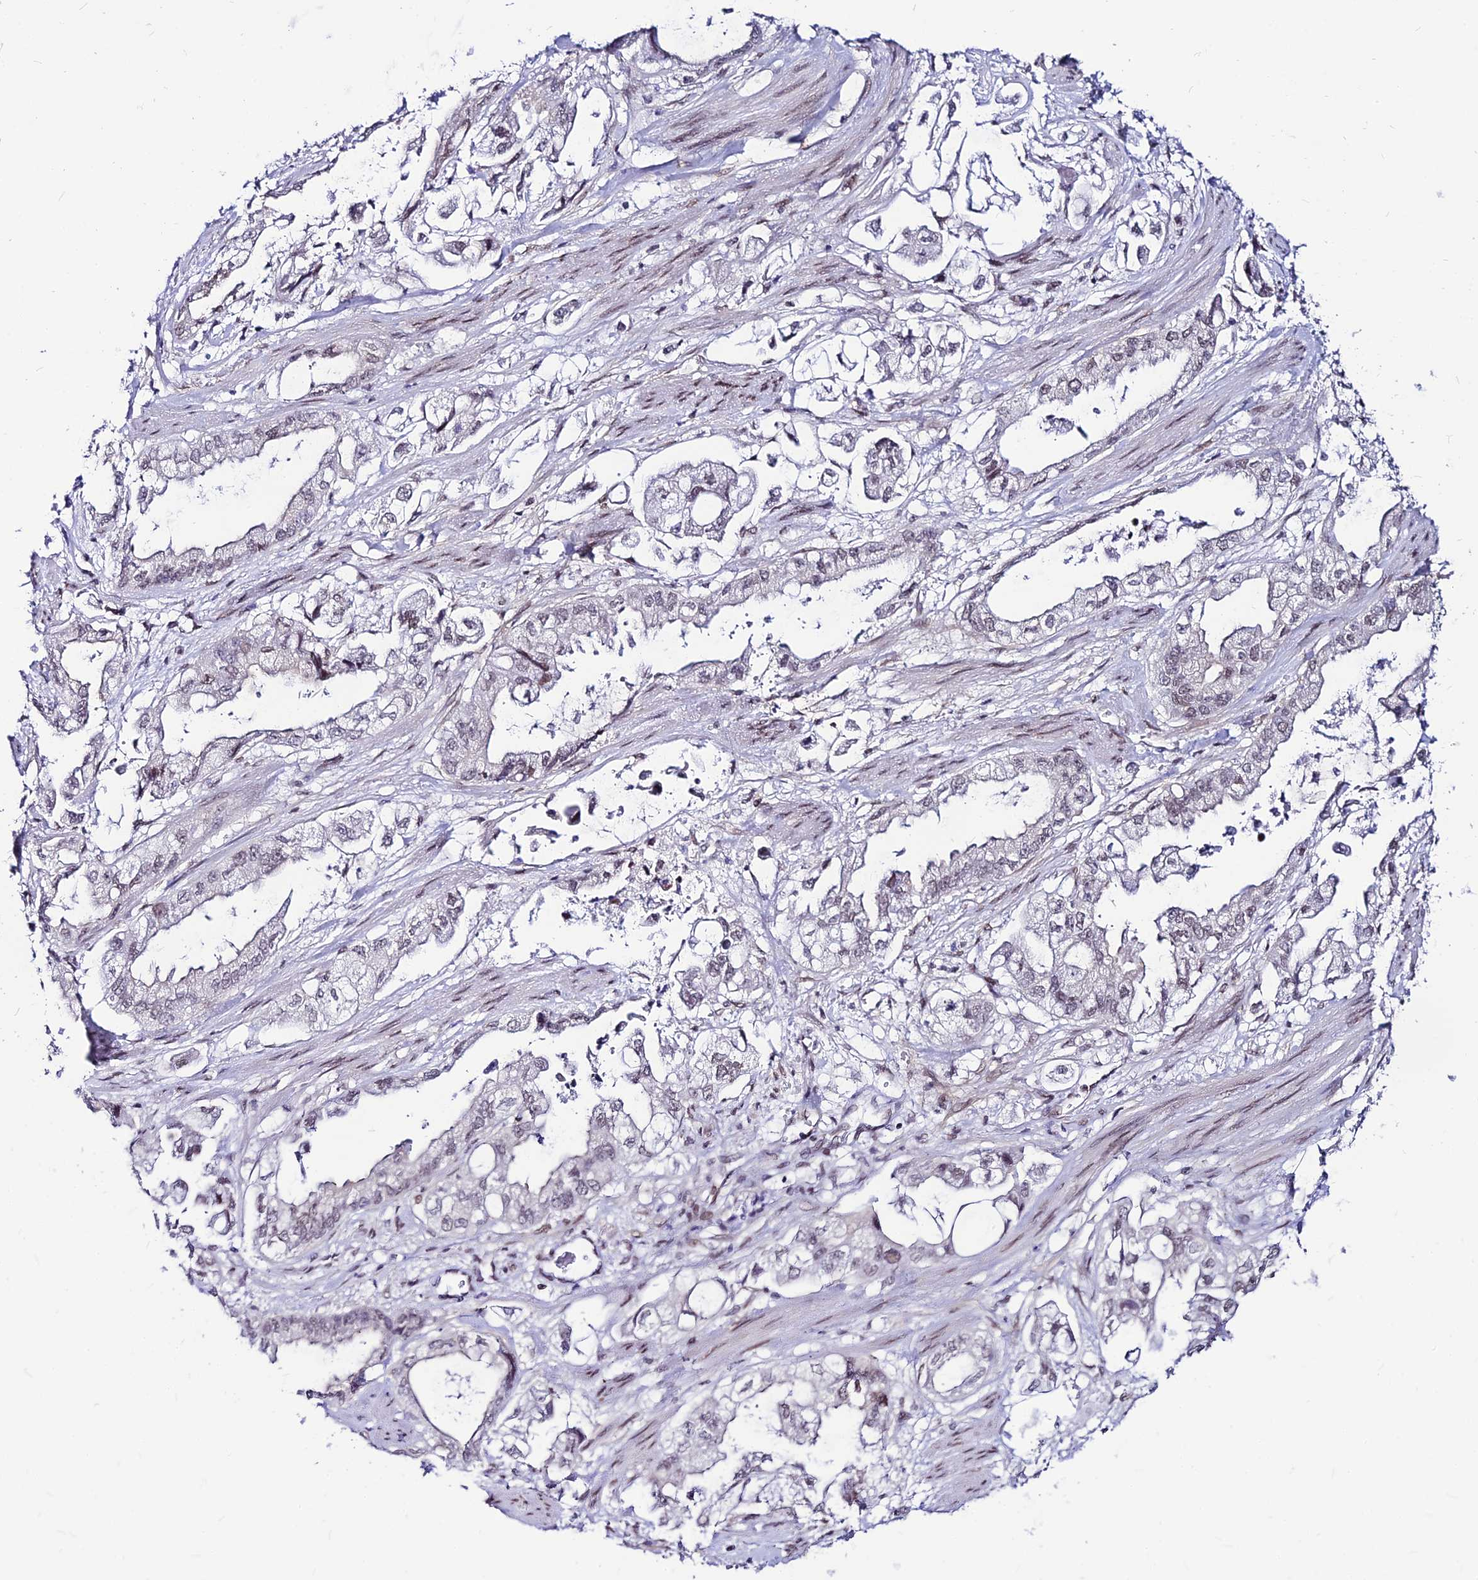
{"staining": {"intensity": "weak", "quantity": "<25%", "location": "nuclear"}, "tissue": "stomach cancer", "cell_type": "Tumor cells", "image_type": "cancer", "snomed": [{"axis": "morphology", "description": "Adenocarcinoma, NOS"}, {"axis": "topography", "description": "Stomach"}], "caption": "Protein analysis of adenocarcinoma (stomach) reveals no significant expression in tumor cells.", "gene": "KCTD13", "patient": {"sex": "male", "age": 62}}